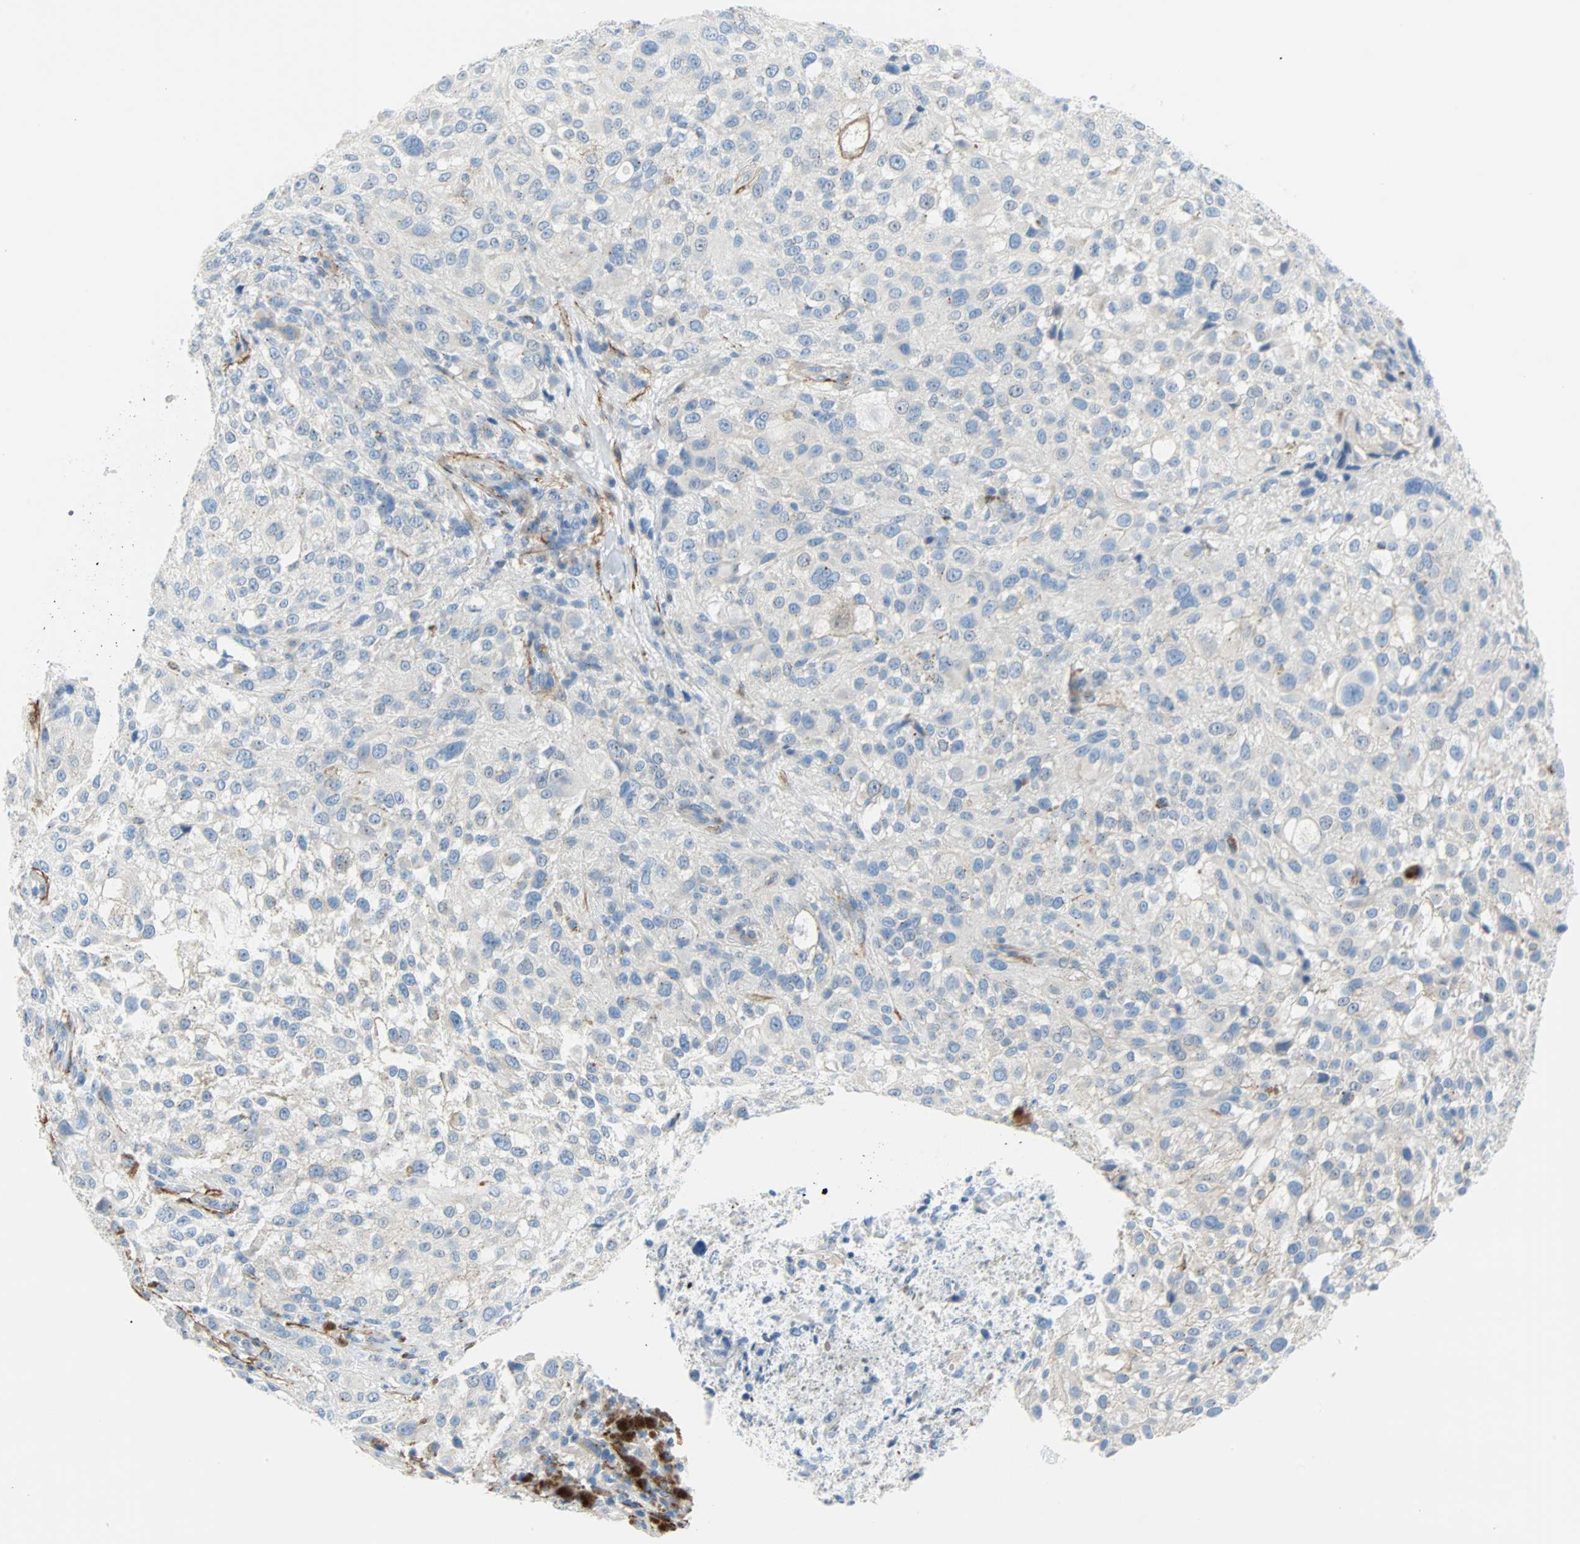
{"staining": {"intensity": "negative", "quantity": "none", "location": "none"}, "tissue": "melanoma", "cell_type": "Tumor cells", "image_type": "cancer", "snomed": [{"axis": "morphology", "description": "Necrosis, NOS"}, {"axis": "morphology", "description": "Malignant melanoma, NOS"}, {"axis": "topography", "description": "Skin"}], "caption": "Immunohistochemical staining of malignant melanoma exhibits no significant positivity in tumor cells.", "gene": "PDPN", "patient": {"sex": "female", "age": 87}}